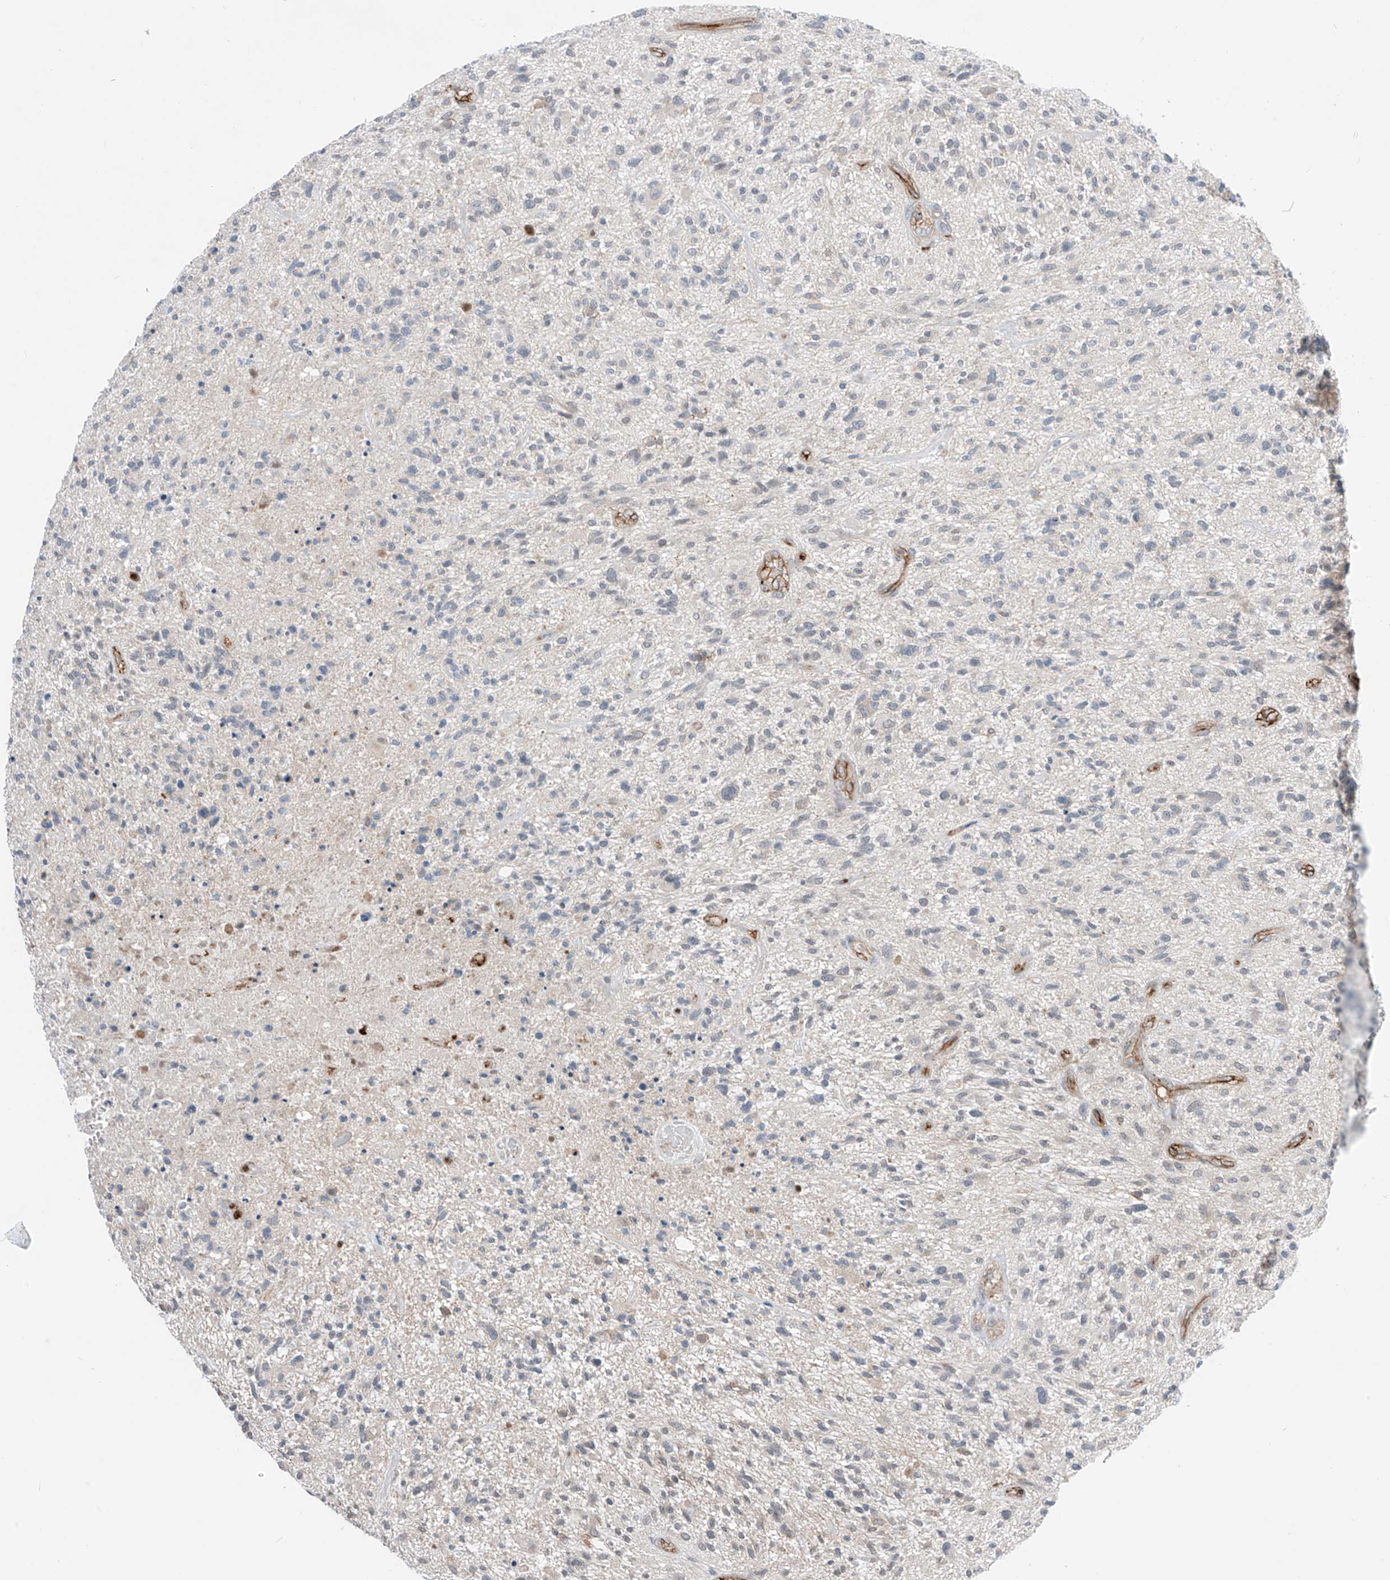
{"staining": {"intensity": "negative", "quantity": "none", "location": "none"}, "tissue": "glioma", "cell_type": "Tumor cells", "image_type": "cancer", "snomed": [{"axis": "morphology", "description": "Glioma, malignant, High grade"}, {"axis": "topography", "description": "Brain"}], "caption": "There is no significant positivity in tumor cells of malignant high-grade glioma.", "gene": "ABLIM2", "patient": {"sex": "male", "age": 47}}